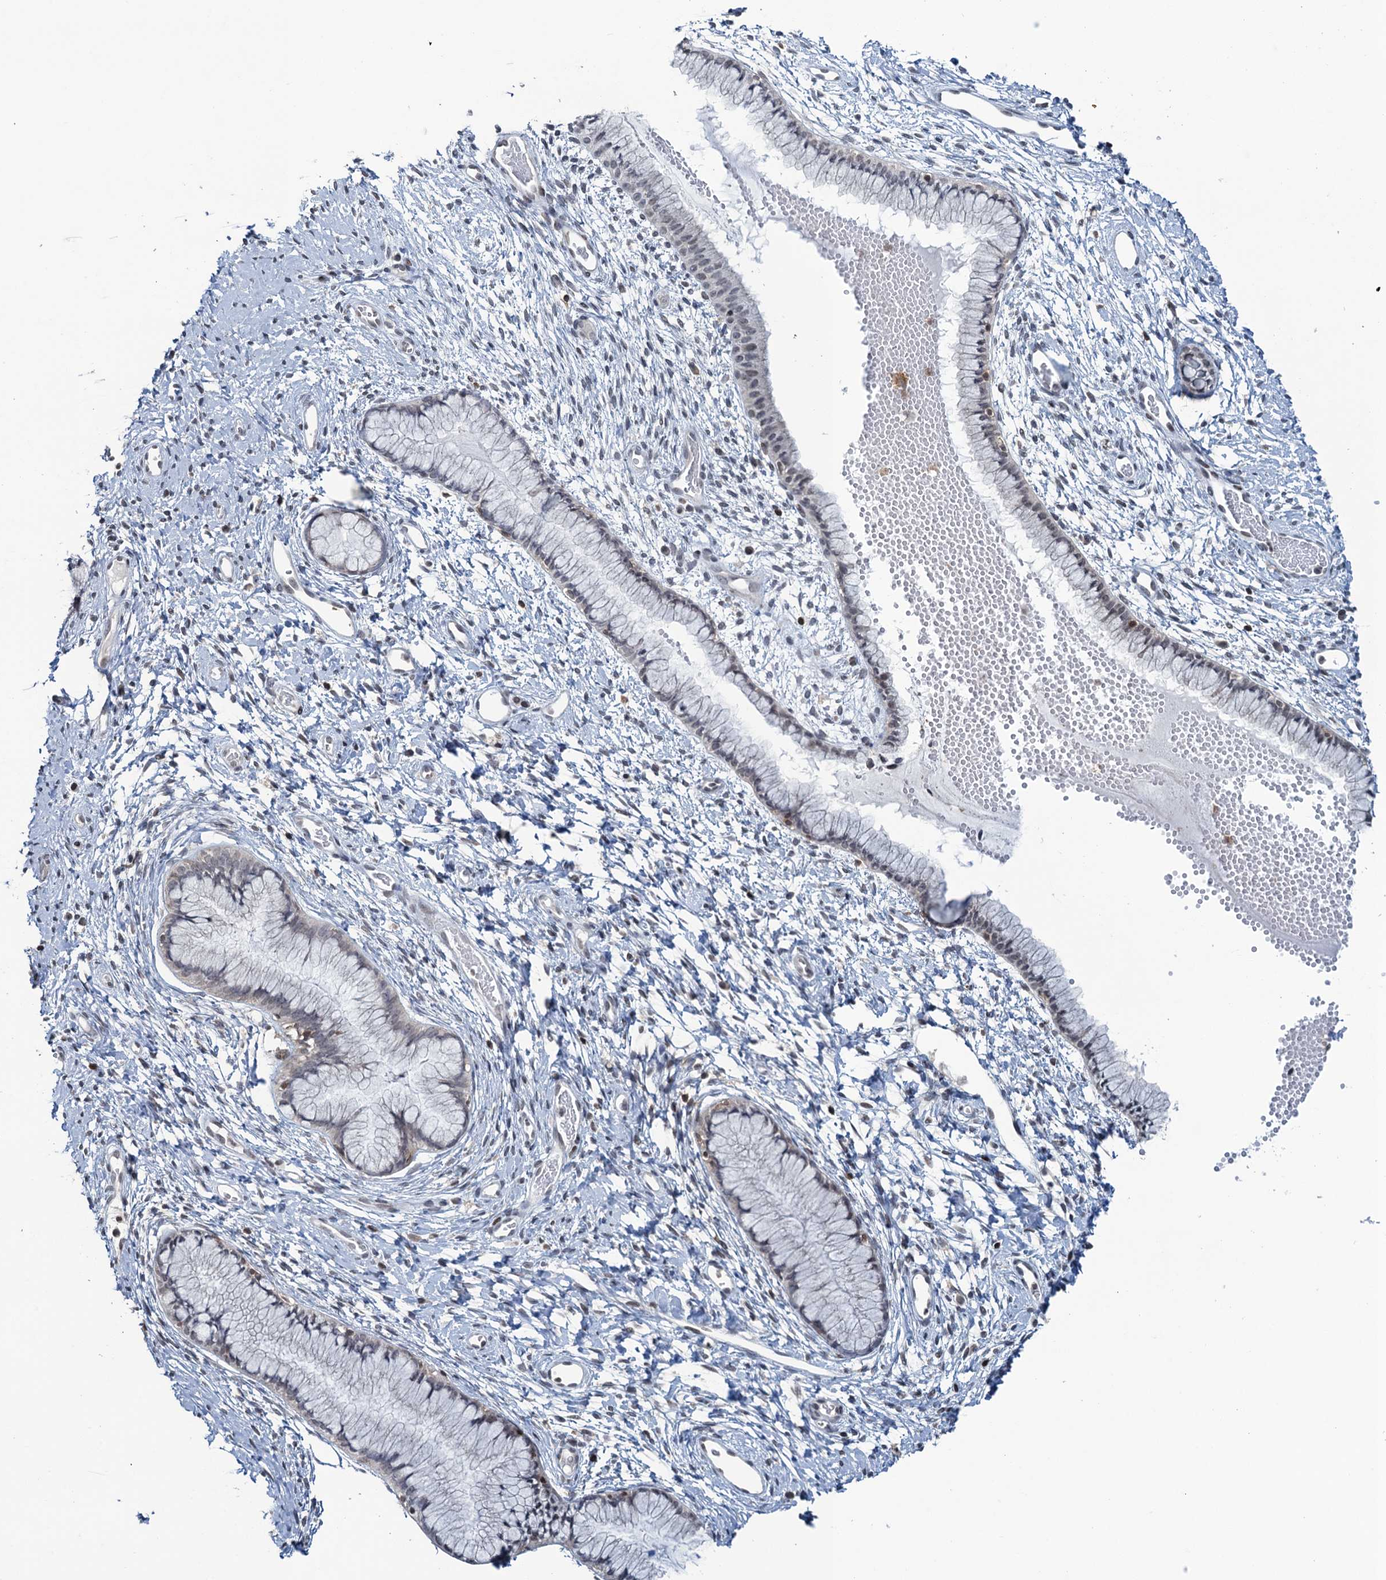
{"staining": {"intensity": "negative", "quantity": "none", "location": "none"}, "tissue": "cervix", "cell_type": "Glandular cells", "image_type": "normal", "snomed": [{"axis": "morphology", "description": "Normal tissue, NOS"}, {"axis": "topography", "description": "Cervix"}], "caption": "Immunohistochemical staining of normal cervix demonstrates no significant staining in glandular cells.", "gene": "FYB1", "patient": {"sex": "female", "age": 42}}